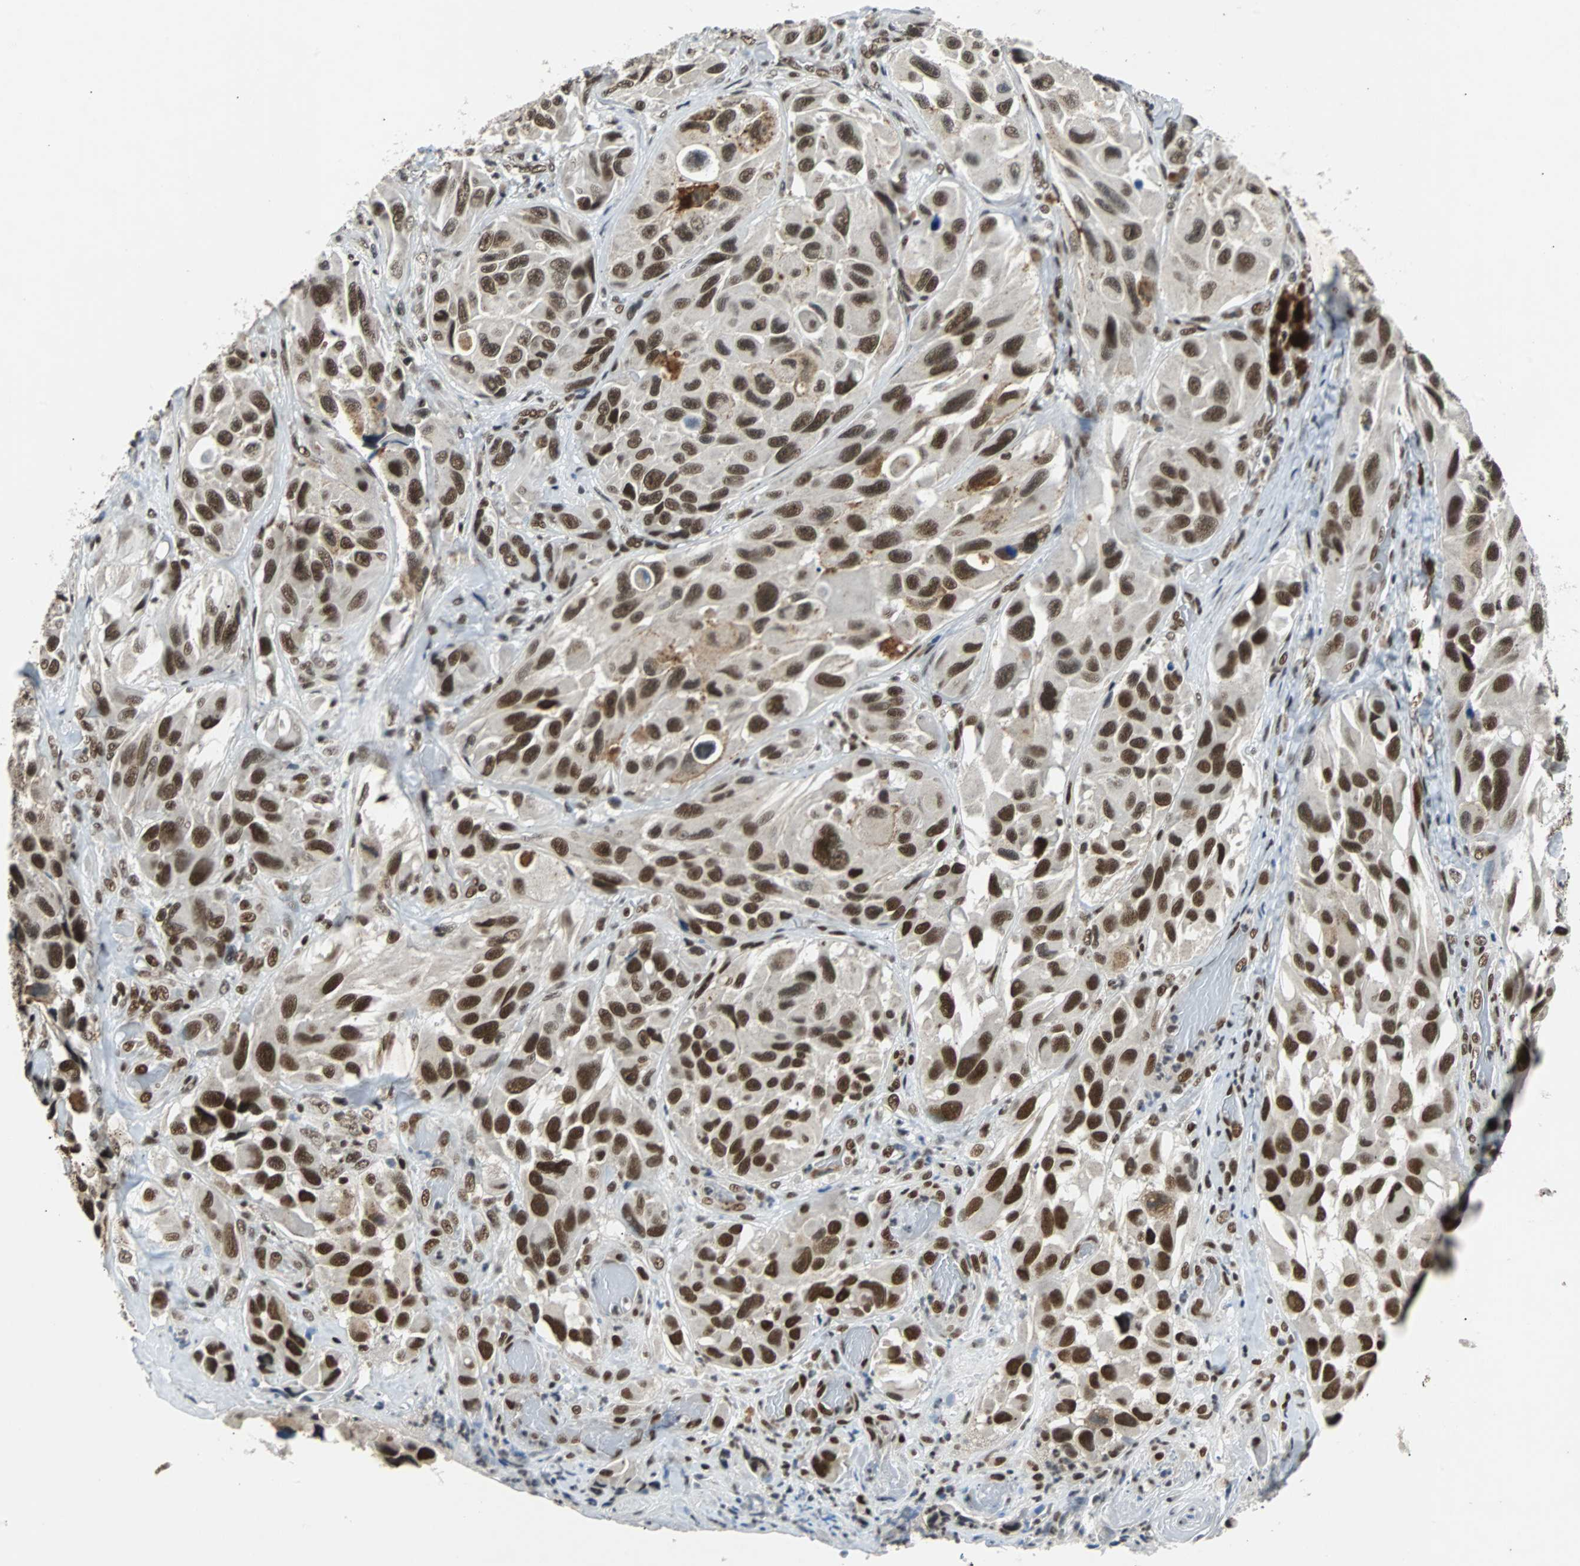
{"staining": {"intensity": "strong", "quantity": ">75%", "location": "nuclear"}, "tissue": "melanoma", "cell_type": "Tumor cells", "image_type": "cancer", "snomed": [{"axis": "morphology", "description": "Malignant melanoma, NOS"}, {"axis": "topography", "description": "Skin"}], "caption": "Immunohistochemistry photomicrograph of neoplastic tissue: human malignant melanoma stained using immunohistochemistry shows high levels of strong protein expression localized specifically in the nuclear of tumor cells, appearing as a nuclear brown color.", "gene": "GATAD2A", "patient": {"sex": "female", "age": 73}}